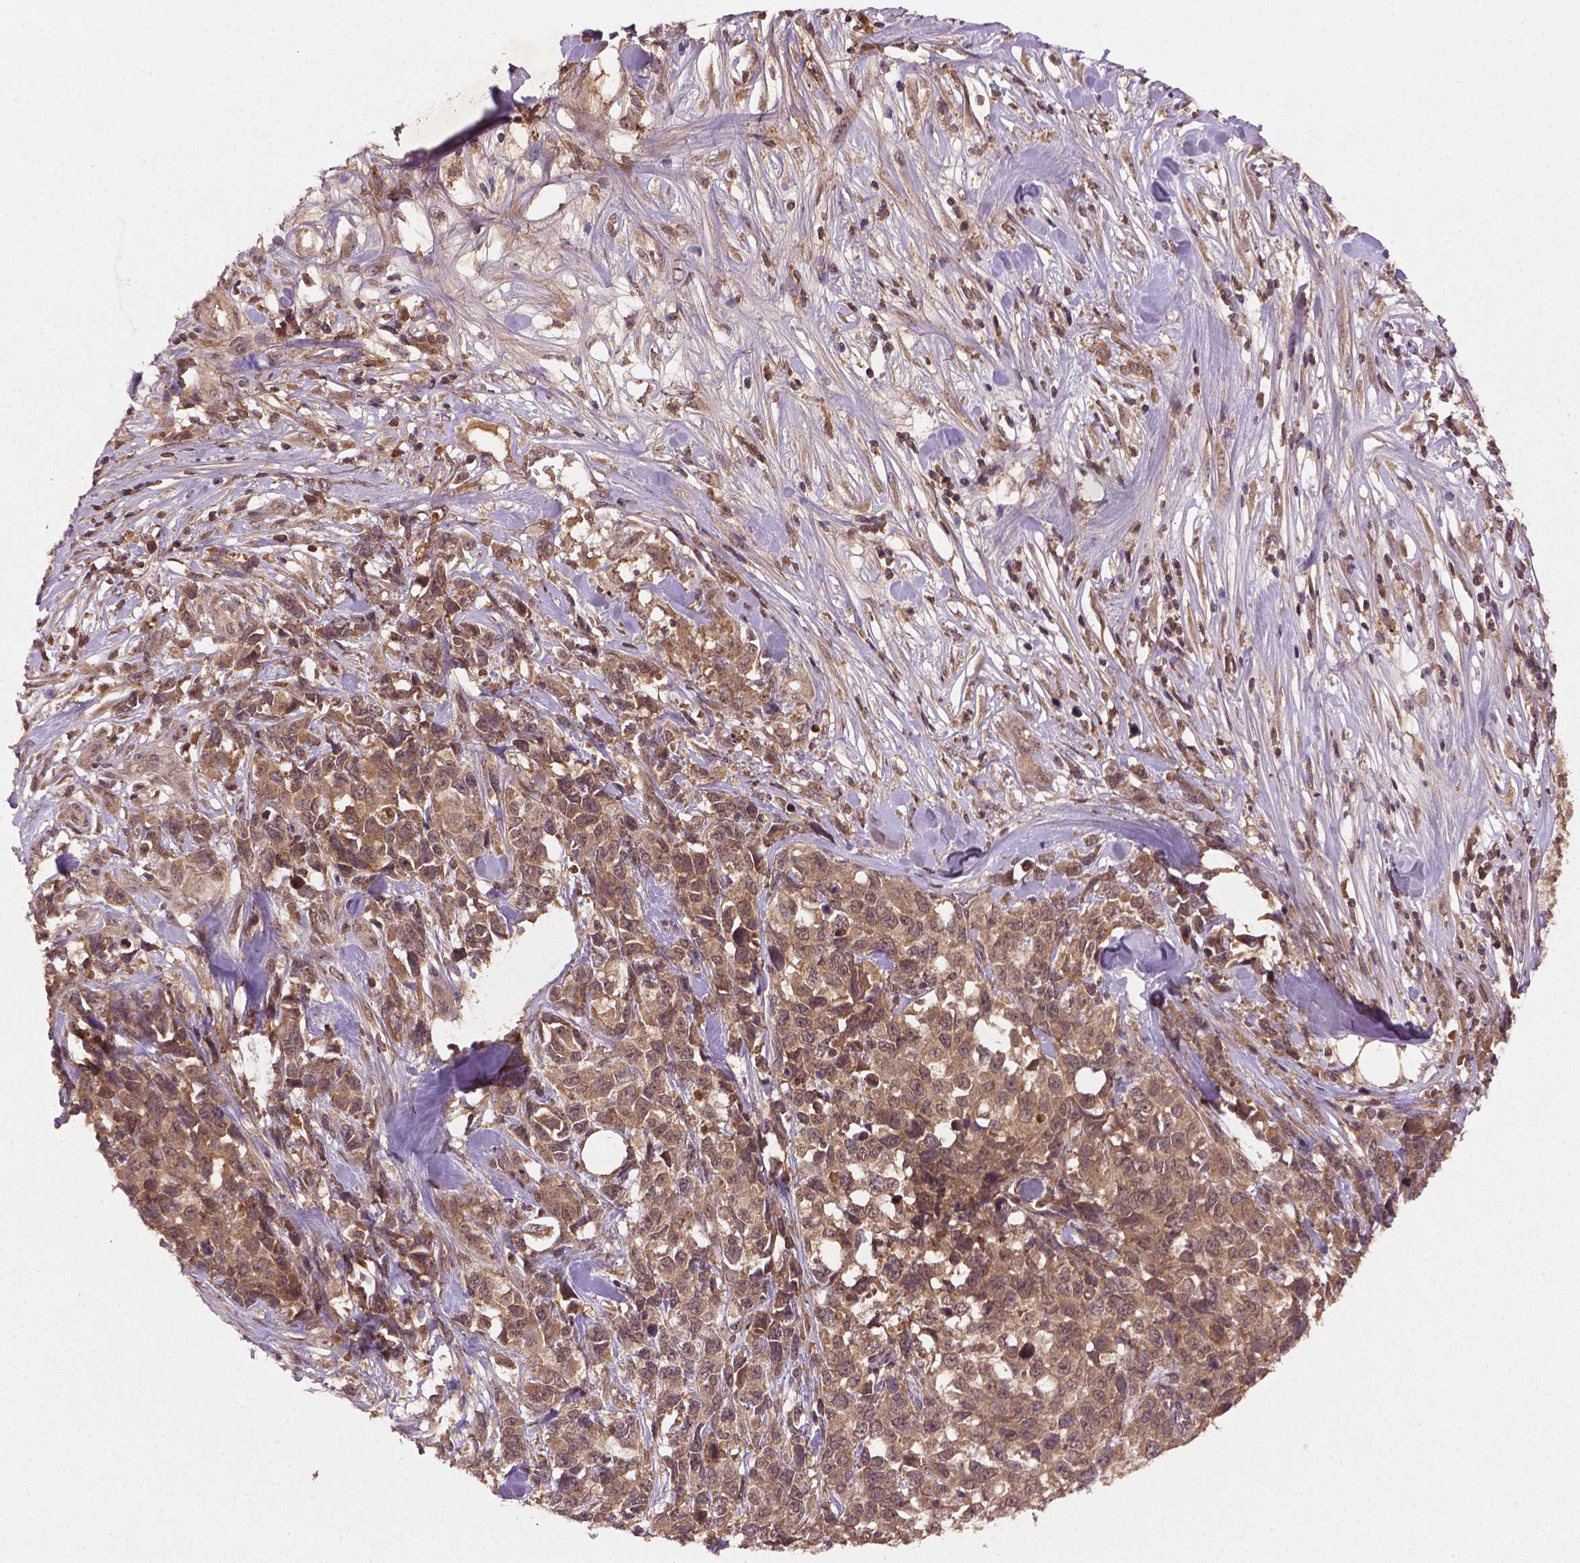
{"staining": {"intensity": "moderate", "quantity": ">75%", "location": "cytoplasmic/membranous,nuclear"}, "tissue": "melanoma", "cell_type": "Tumor cells", "image_type": "cancer", "snomed": [{"axis": "morphology", "description": "Malignant melanoma, Metastatic site"}, {"axis": "topography", "description": "Skin"}], "caption": "Immunohistochemistry (IHC) image of human melanoma stained for a protein (brown), which displays medium levels of moderate cytoplasmic/membranous and nuclear positivity in about >75% of tumor cells.", "gene": "NIPAL2", "patient": {"sex": "male", "age": 84}}